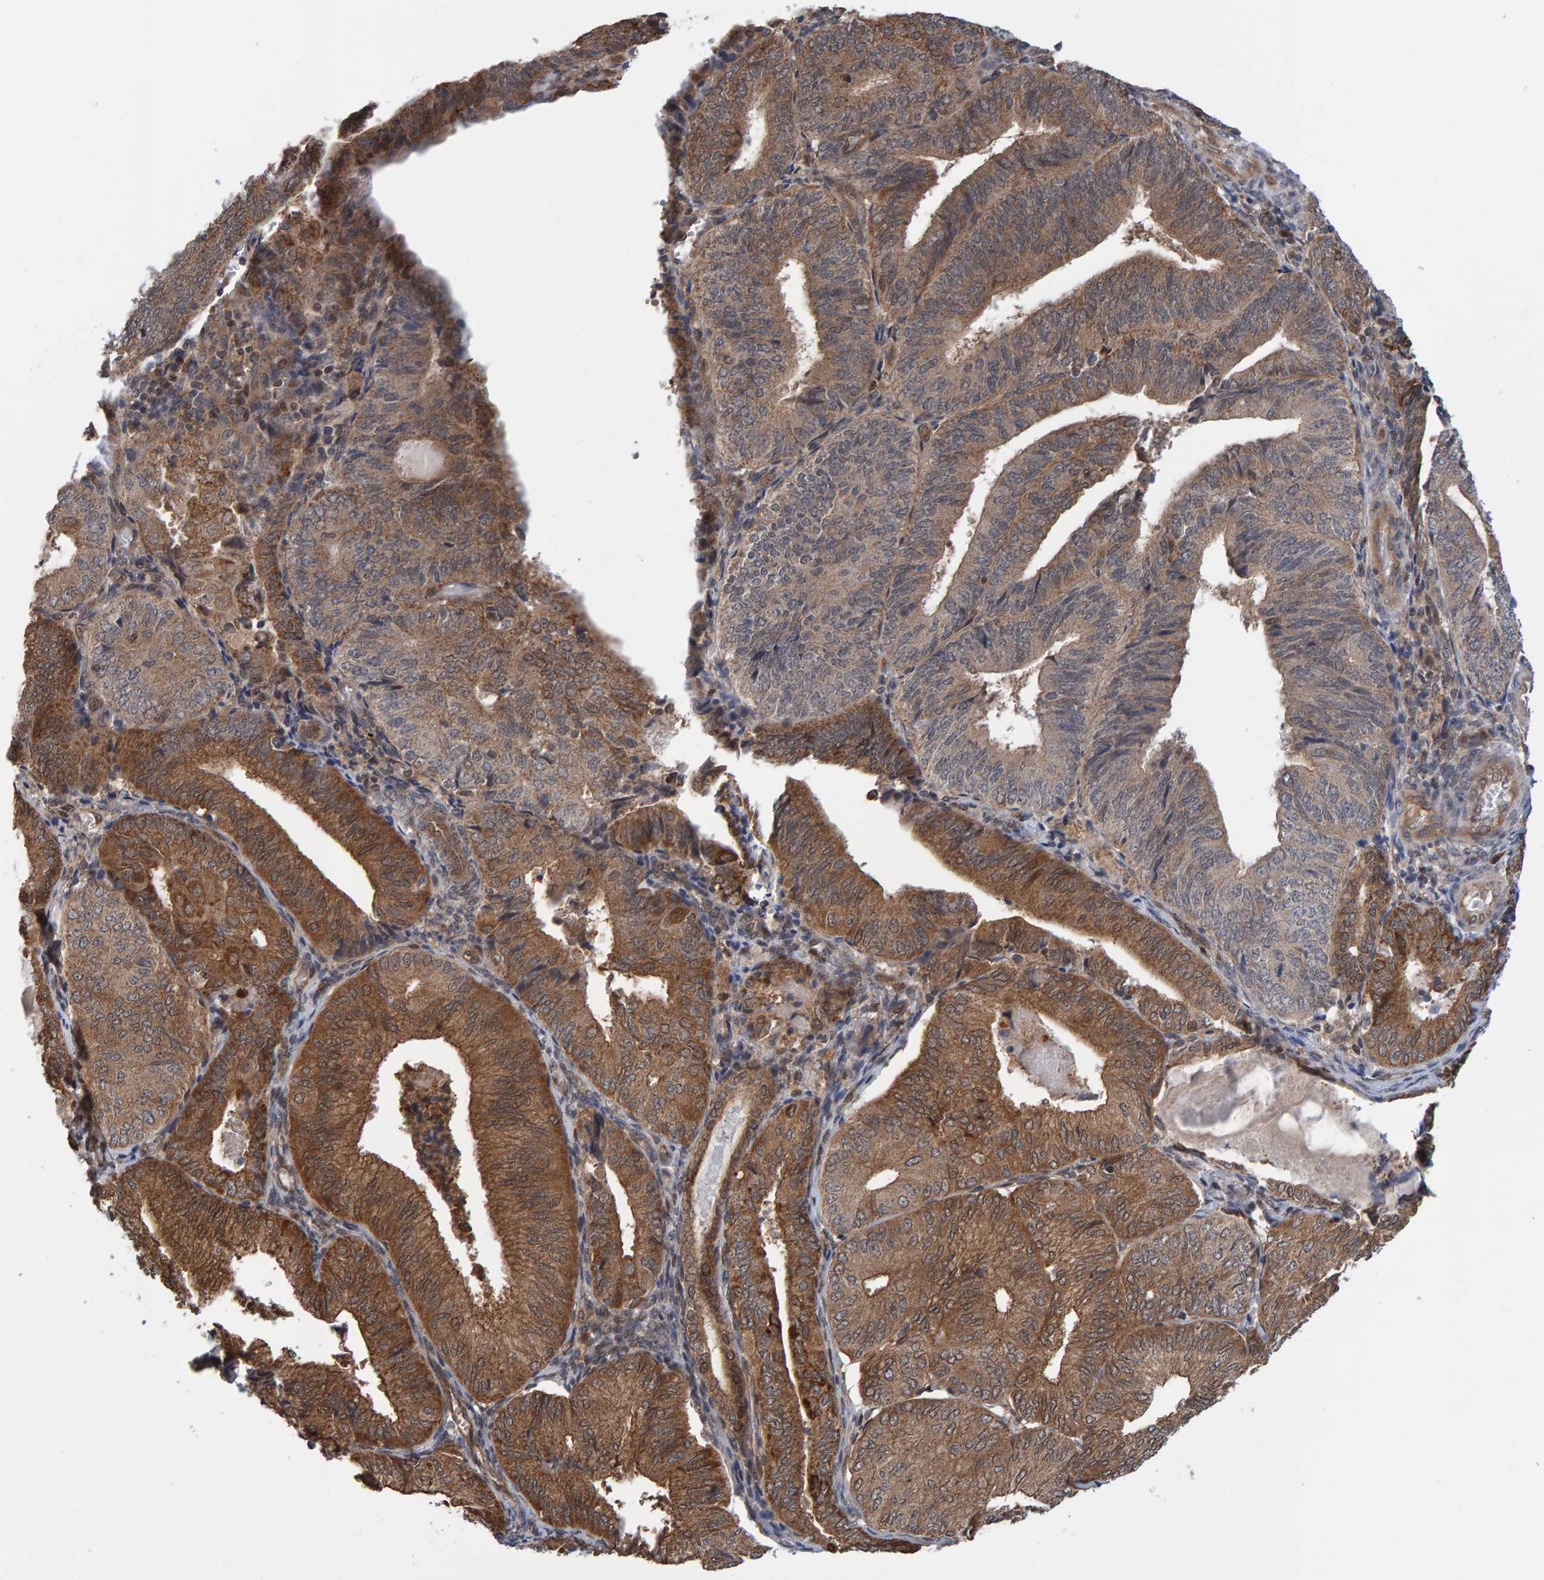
{"staining": {"intensity": "moderate", "quantity": ">75%", "location": "cytoplasmic/membranous"}, "tissue": "endometrial cancer", "cell_type": "Tumor cells", "image_type": "cancer", "snomed": [{"axis": "morphology", "description": "Adenocarcinoma, NOS"}, {"axis": "topography", "description": "Endometrium"}], "caption": "Human adenocarcinoma (endometrial) stained with a brown dye shows moderate cytoplasmic/membranous positive positivity in about >75% of tumor cells.", "gene": "SCRN2", "patient": {"sex": "female", "age": 81}}